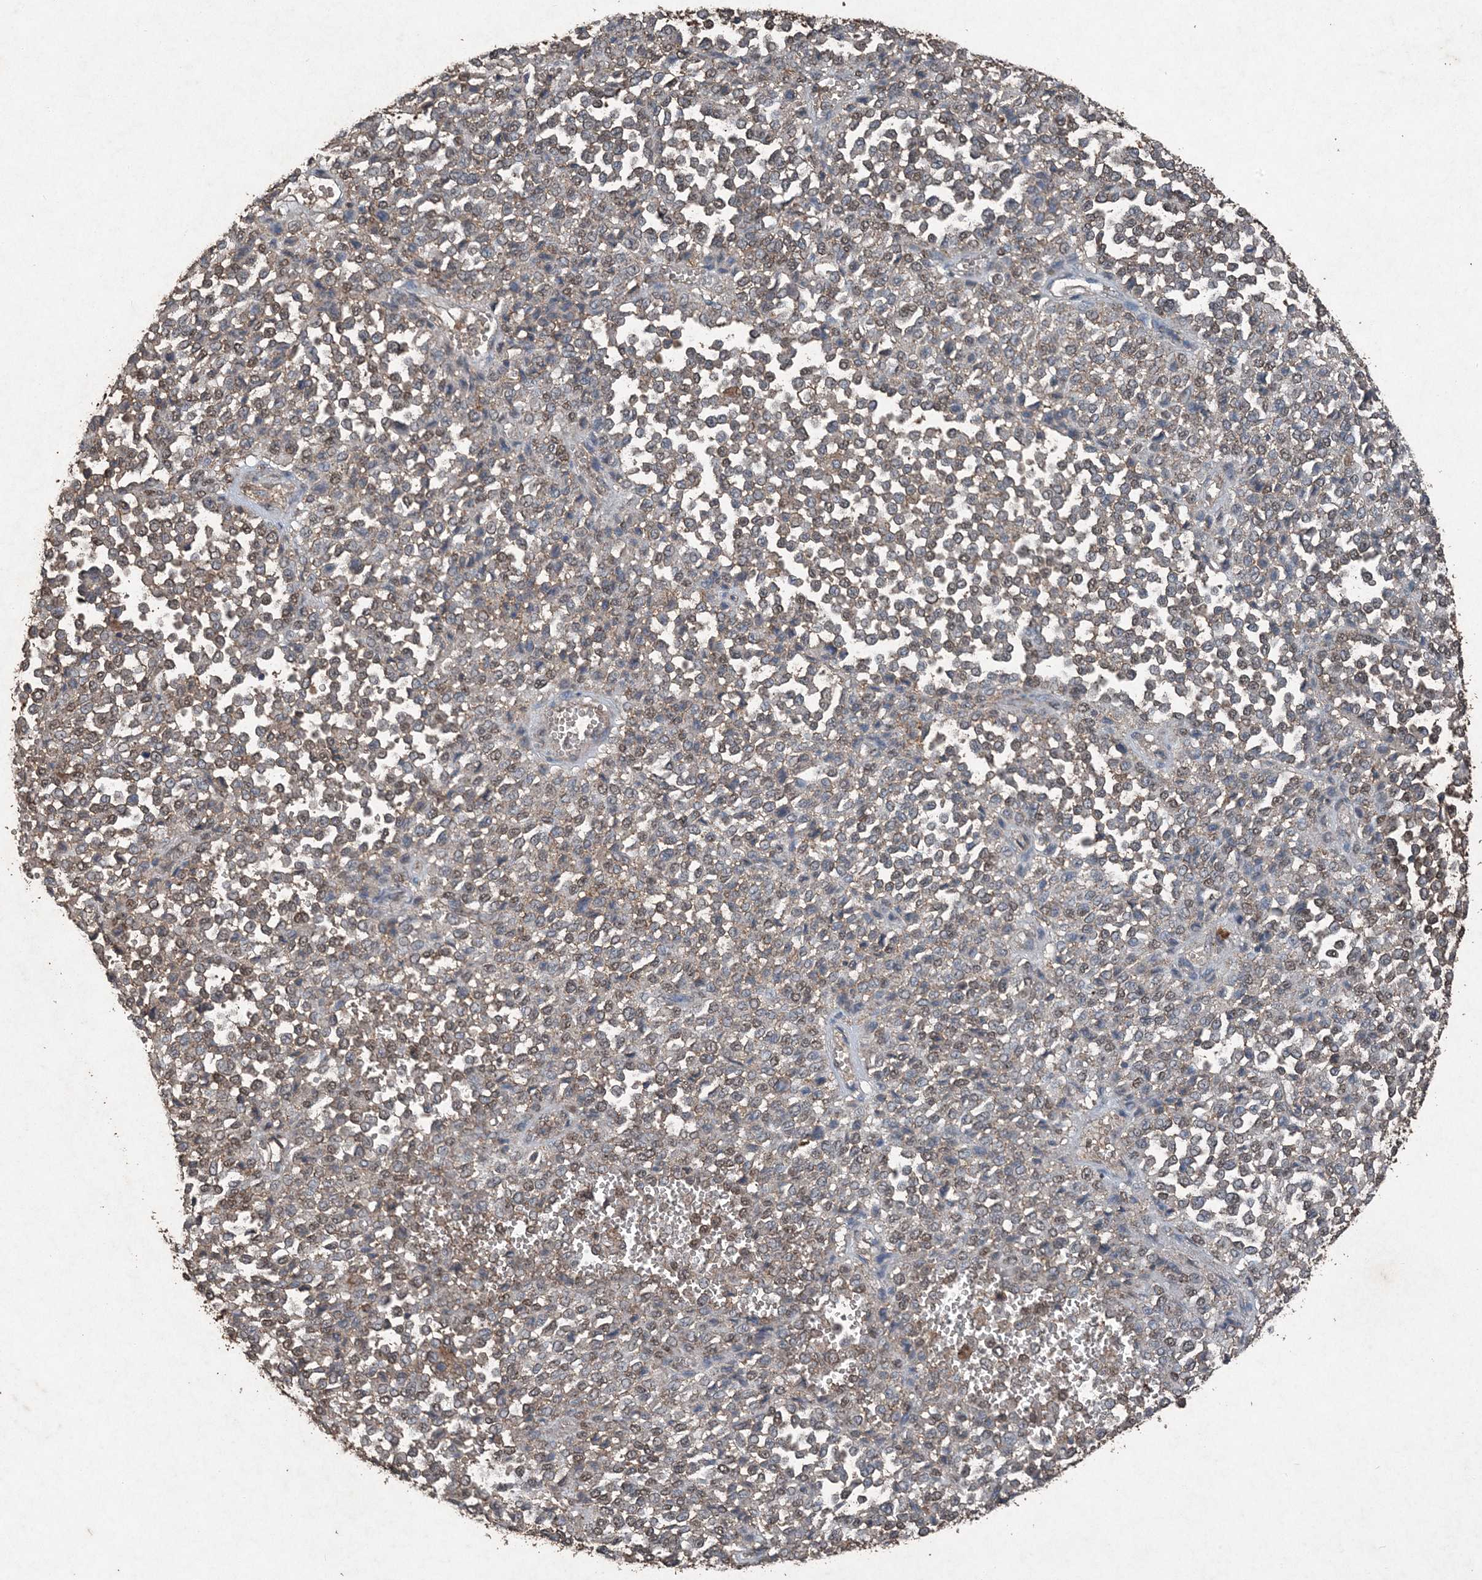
{"staining": {"intensity": "weak", "quantity": "<25%", "location": "cytoplasmic/membranous"}, "tissue": "melanoma", "cell_type": "Tumor cells", "image_type": "cancer", "snomed": [{"axis": "morphology", "description": "Malignant melanoma, Metastatic site"}, {"axis": "topography", "description": "Pancreas"}], "caption": "A micrograph of human malignant melanoma (metastatic site) is negative for staining in tumor cells.", "gene": "FCN3", "patient": {"sex": "female", "age": 30}}